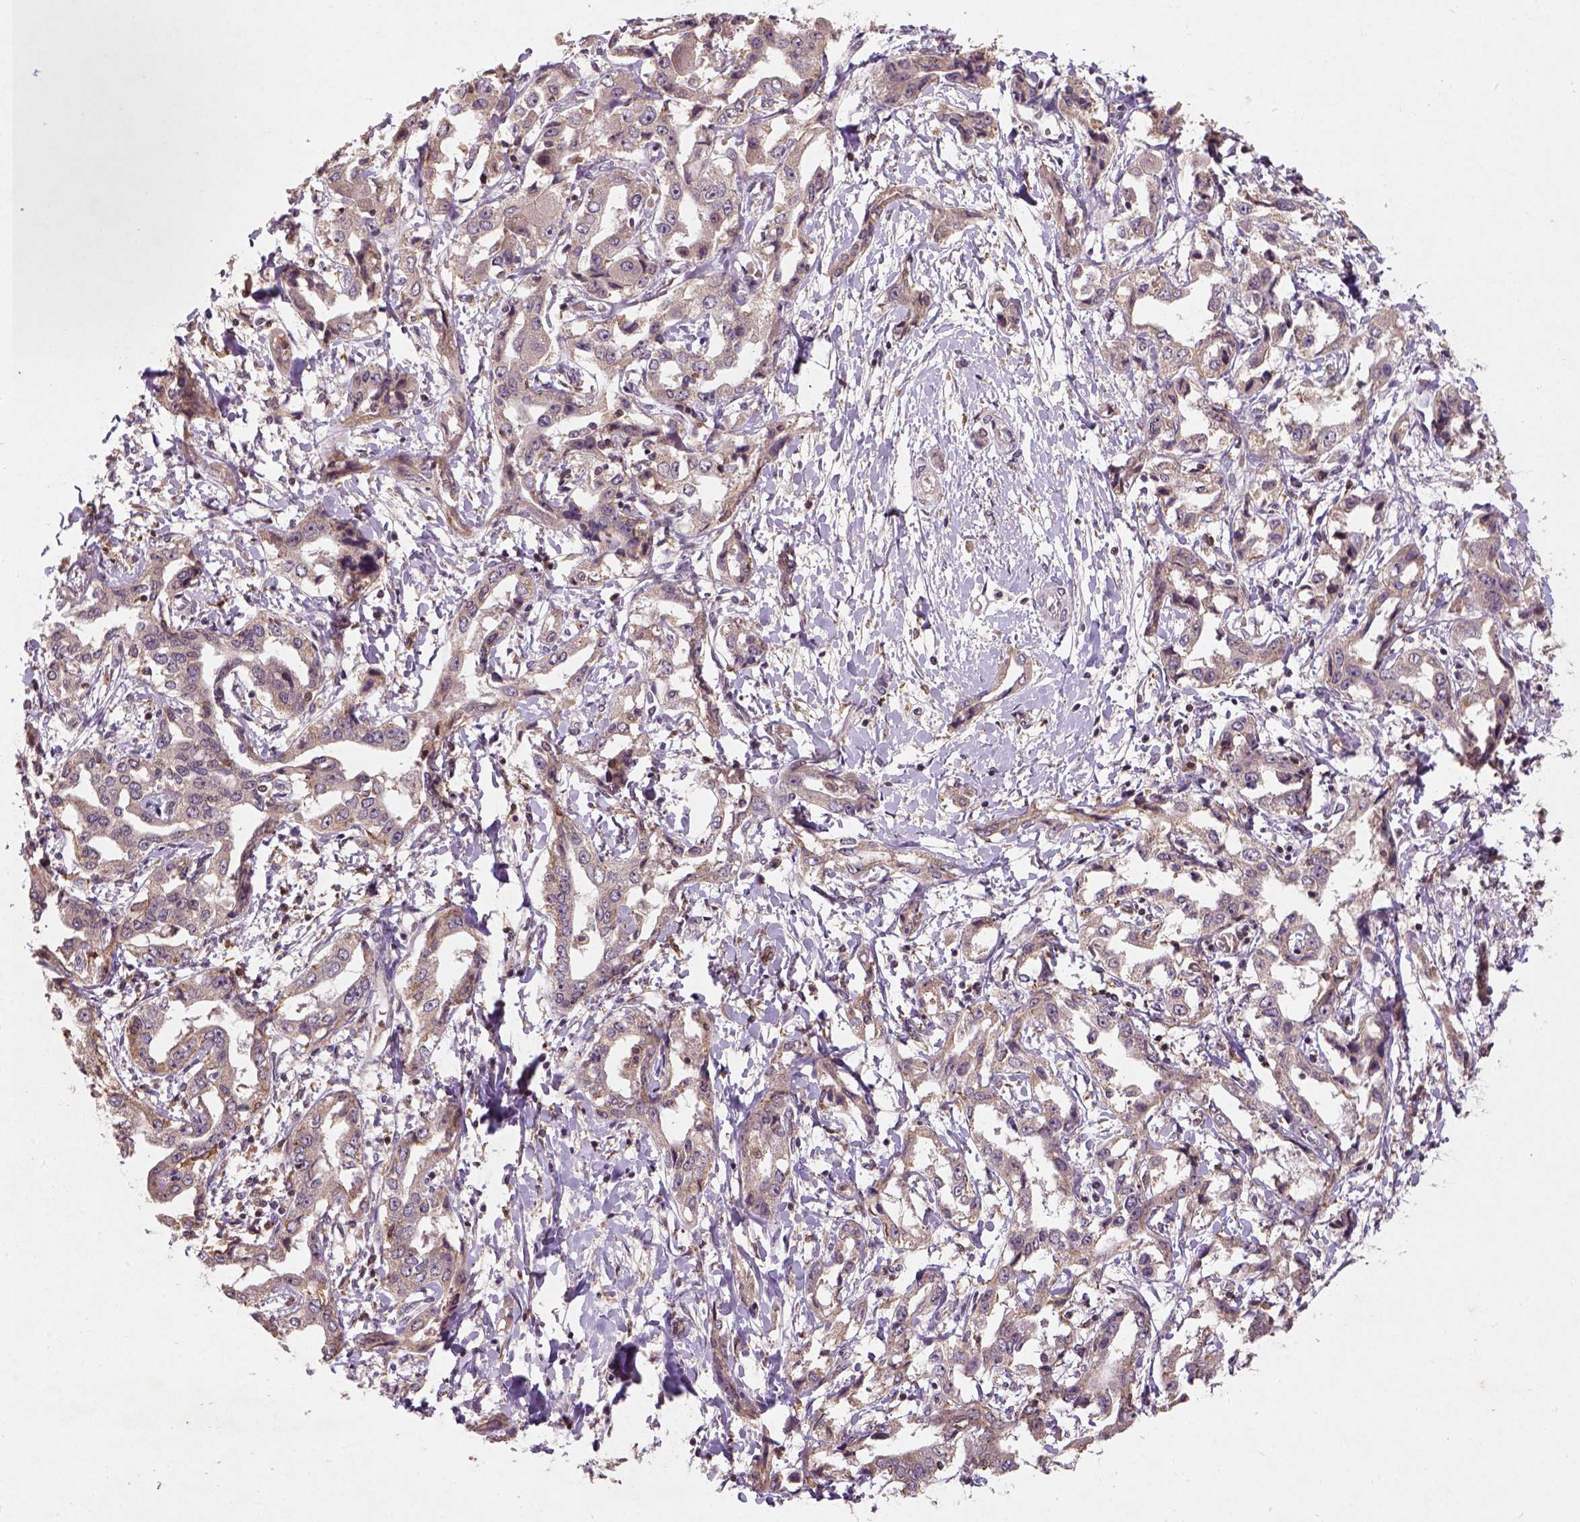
{"staining": {"intensity": "moderate", "quantity": "<25%", "location": "cytoplasmic/membranous"}, "tissue": "liver cancer", "cell_type": "Tumor cells", "image_type": "cancer", "snomed": [{"axis": "morphology", "description": "Cholangiocarcinoma"}, {"axis": "topography", "description": "Liver"}], "caption": "An image showing moderate cytoplasmic/membranous expression in about <25% of tumor cells in liver cholangiocarcinoma, as visualized by brown immunohistochemical staining.", "gene": "CAMKK1", "patient": {"sex": "male", "age": 59}}